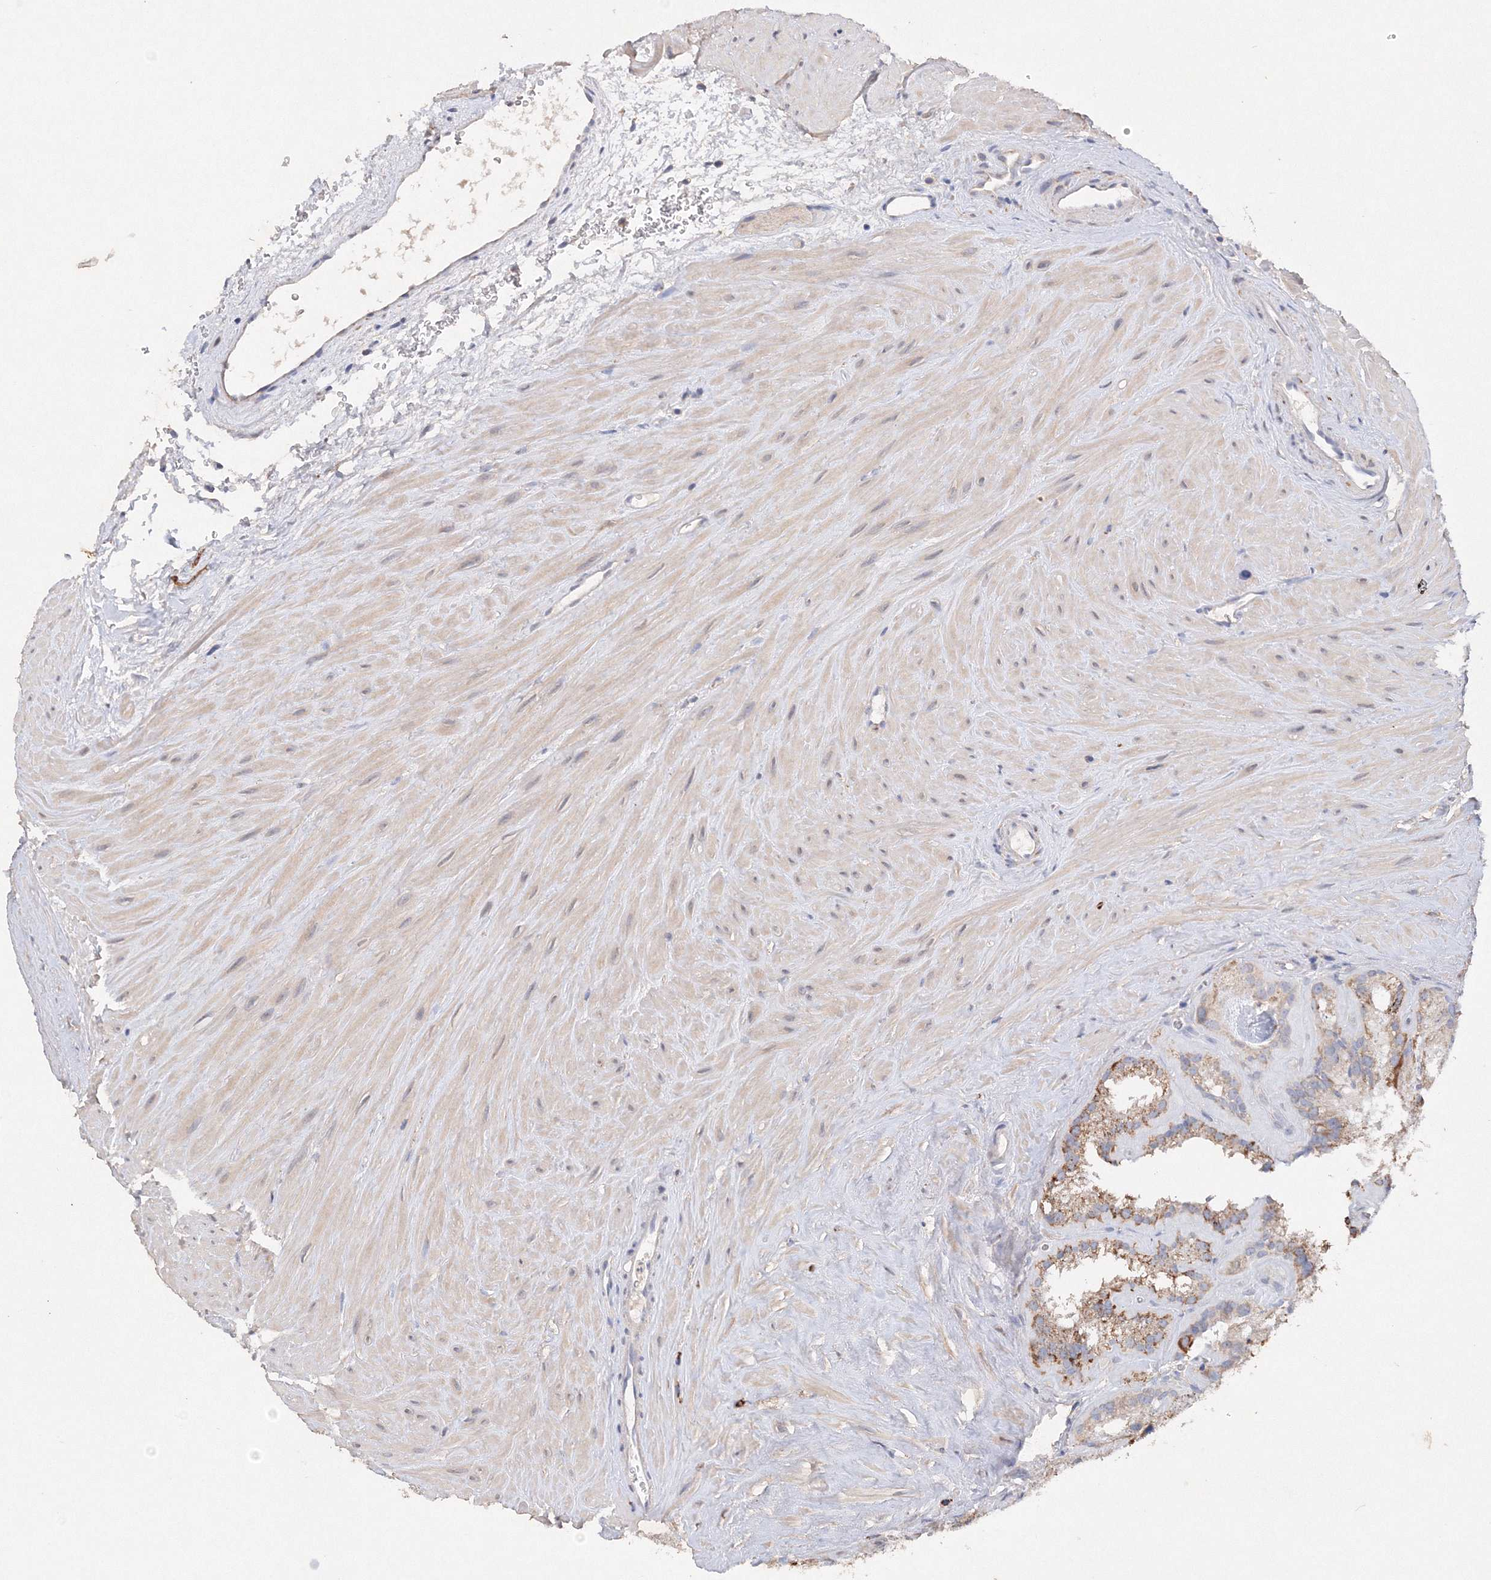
{"staining": {"intensity": "moderate", "quantity": ">75%", "location": "cytoplasmic/membranous"}, "tissue": "seminal vesicle", "cell_type": "Glandular cells", "image_type": "normal", "snomed": [{"axis": "morphology", "description": "Normal tissue, NOS"}, {"axis": "topography", "description": "Prostate"}, {"axis": "topography", "description": "Seminal veicle"}], "caption": "A brown stain shows moderate cytoplasmic/membranous staining of a protein in glandular cells of benign human seminal vesicle. The staining was performed using DAB, with brown indicating positive protein expression. Nuclei are stained blue with hematoxylin.", "gene": "GLS", "patient": {"sex": "male", "age": 59}}